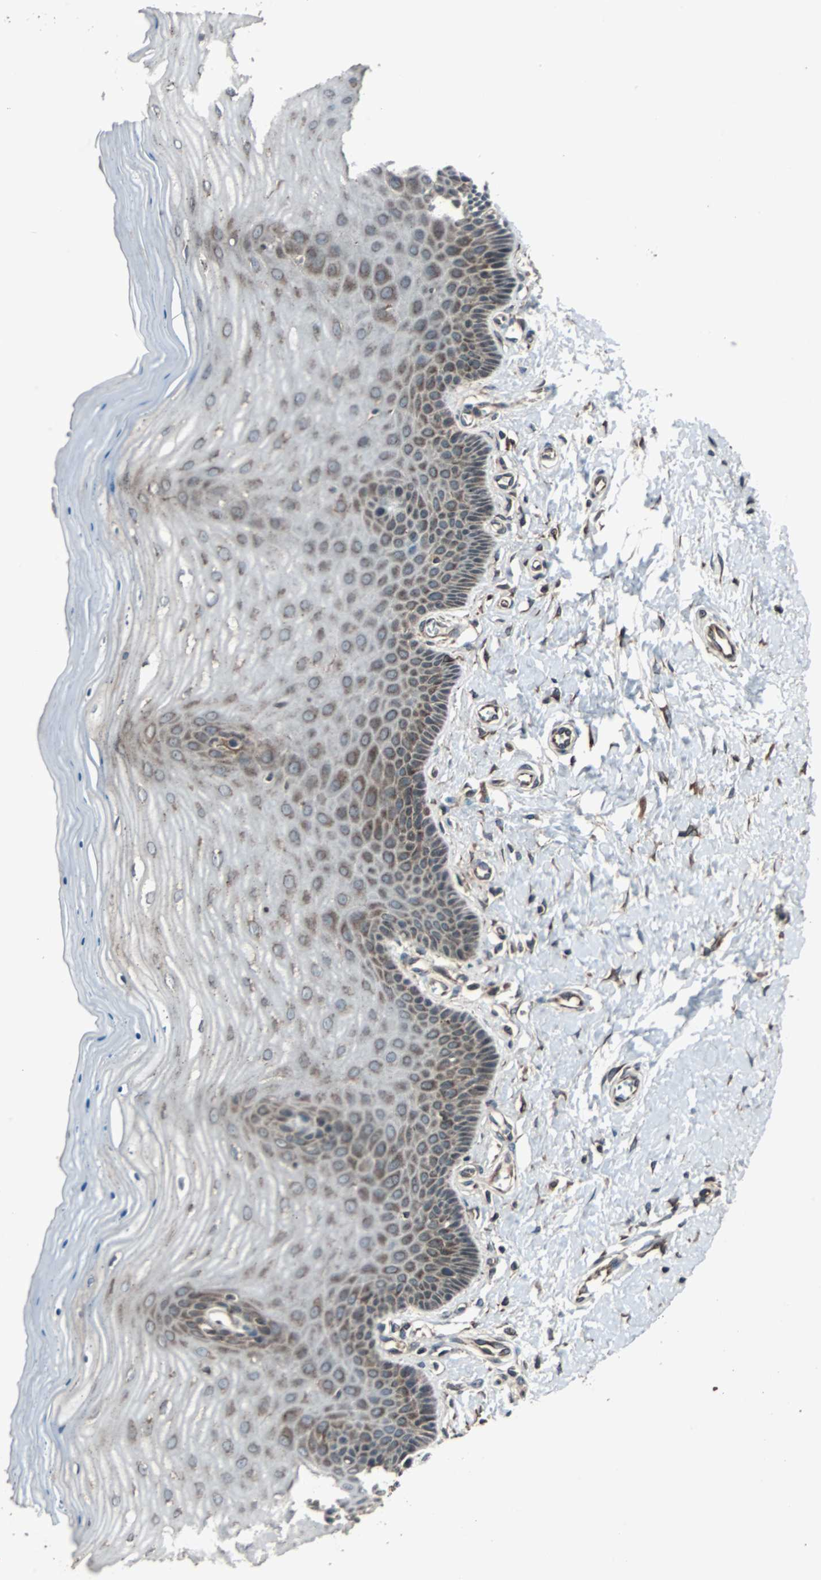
{"staining": {"intensity": "moderate", "quantity": ">75%", "location": "cytoplasmic/membranous"}, "tissue": "cervix", "cell_type": "Glandular cells", "image_type": "normal", "snomed": [{"axis": "morphology", "description": "Normal tissue, NOS"}, {"axis": "topography", "description": "Cervix"}], "caption": "Immunohistochemistry histopathology image of benign cervix stained for a protein (brown), which demonstrates medium levels of moderate cytoplasmic/membranous staining in about >75% of glandular cells.", "gene": "RAB7A", "patient": {"sex": "female", "age": 55}}